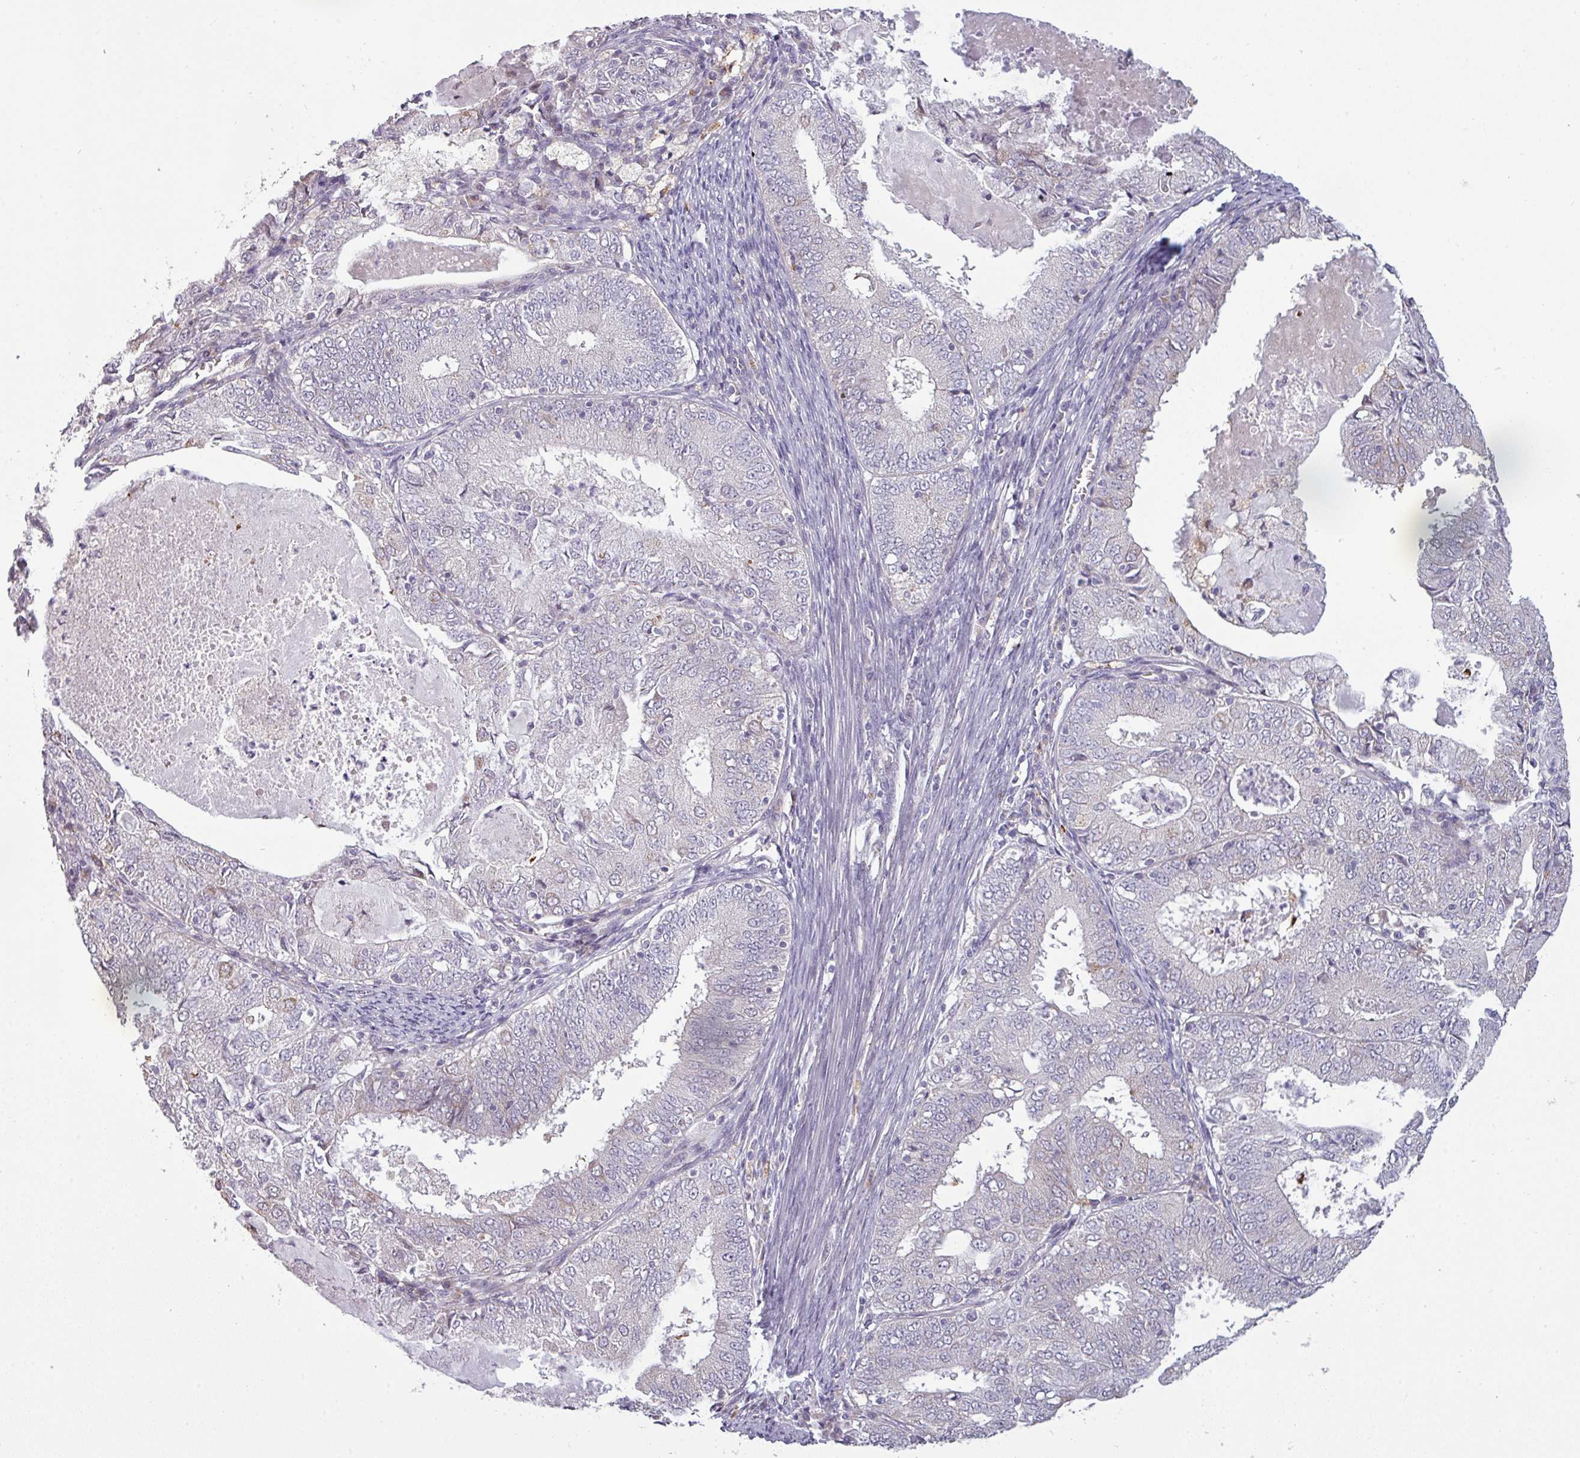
{"staining": {"intensity": "negative", "quantity": "none", "location": "none"}, "tissue": "endometrial cancer", "cell_type": "Tumor cells", "image_type": "cancer", "snomed": [{"axis": "morphology", "description": "Adenocarcinoma, NOS"}, {"axis": "topography", "description": "Endometrium"}], "caption": "A high-resolution photomicrograph shows IHC staining of endometrial cancer (adenocarcinoma), which demonstrates no significant positivity in tumor cells.", "gene": "C2orf16", "patient": {"sex": "female", "age": 57}}